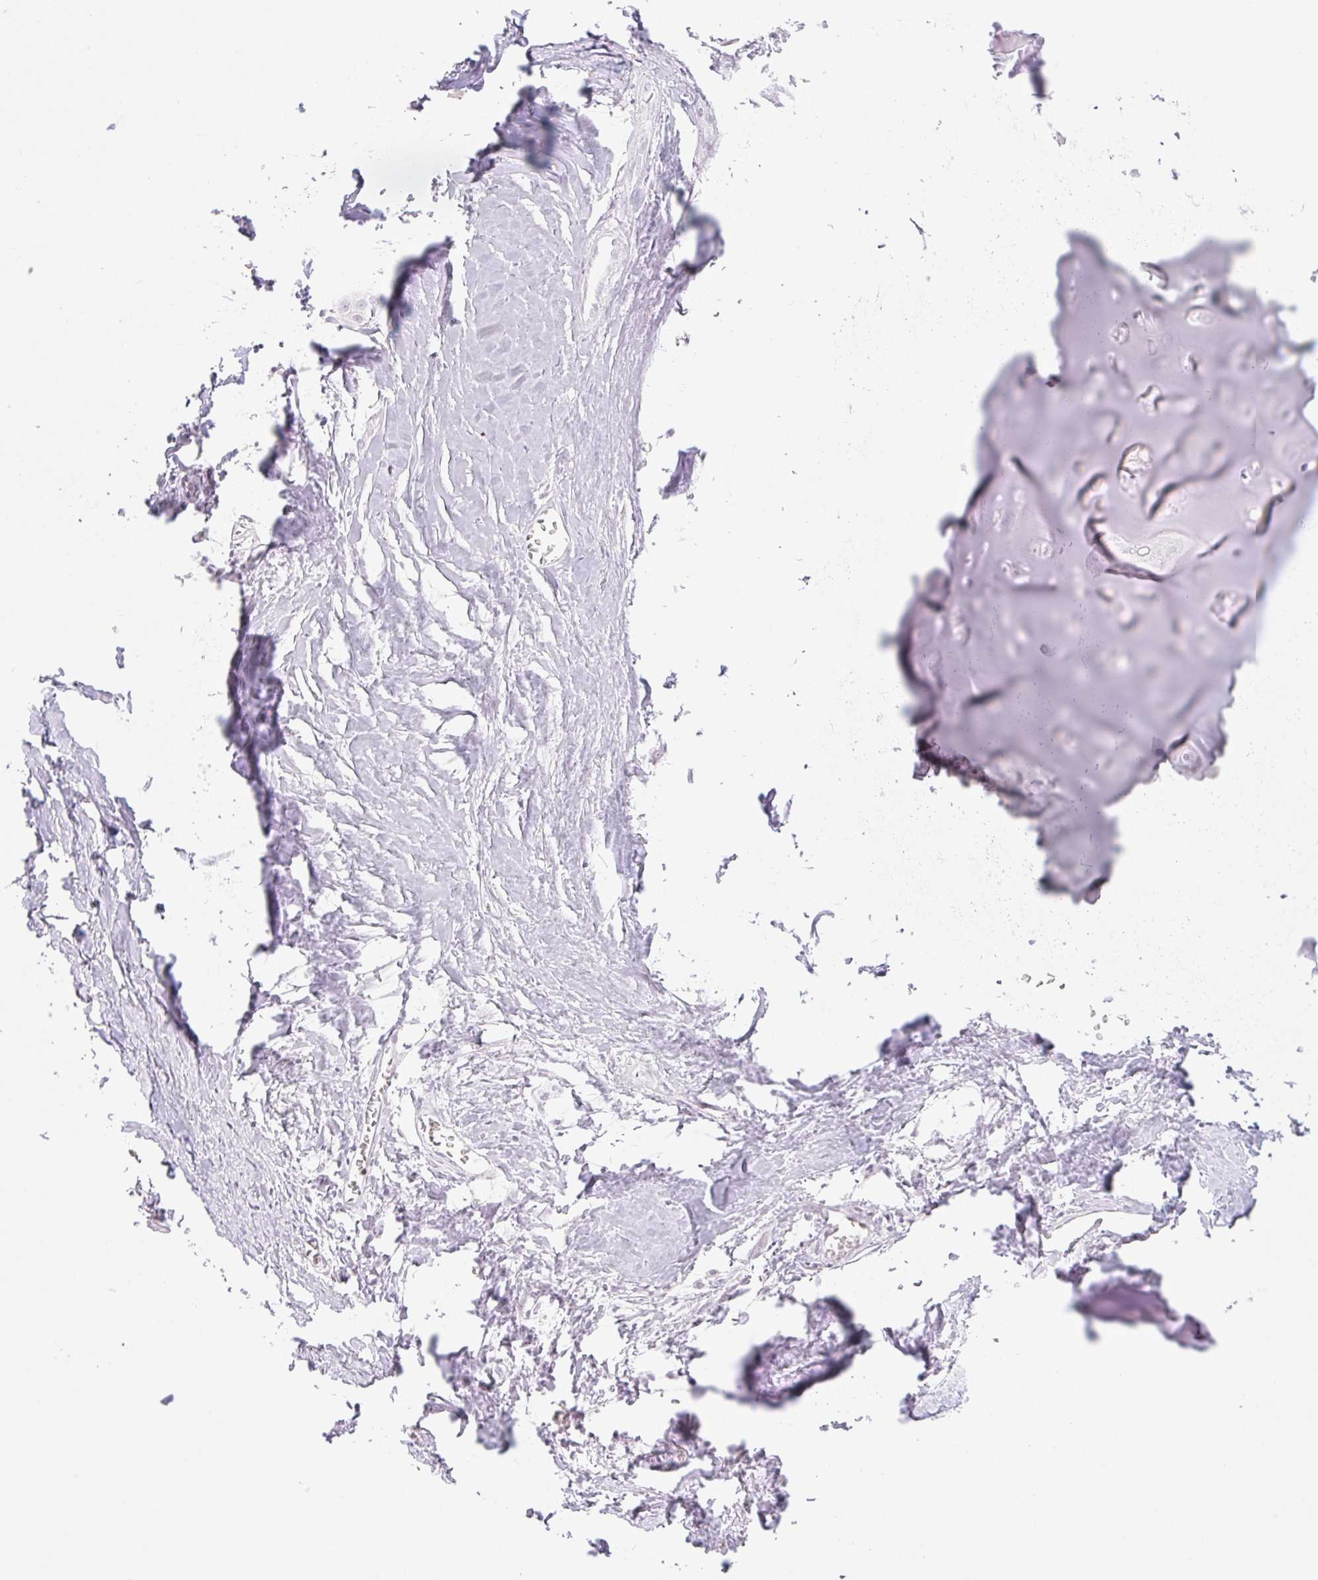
{"staining": {"intensity": "negative", "quantity": "none", "location": "none"}, "tissue": "adipose tissue", "cell_type": "Adipocytes", "image_type": "normal", "snomed": [{"axis": "morphology", "description": "Normal tissue, NOS"}, {"axis": "topography", "description": "Cartilage tissue"}], "caption": "IHC histopathology image of normal adipose tissue: human adipose tissue stained with DAB demonstrates no significant protein positivity in adipocytes.", "gene": "OMA1", "patient": {"sex": "male", "age": 57}}